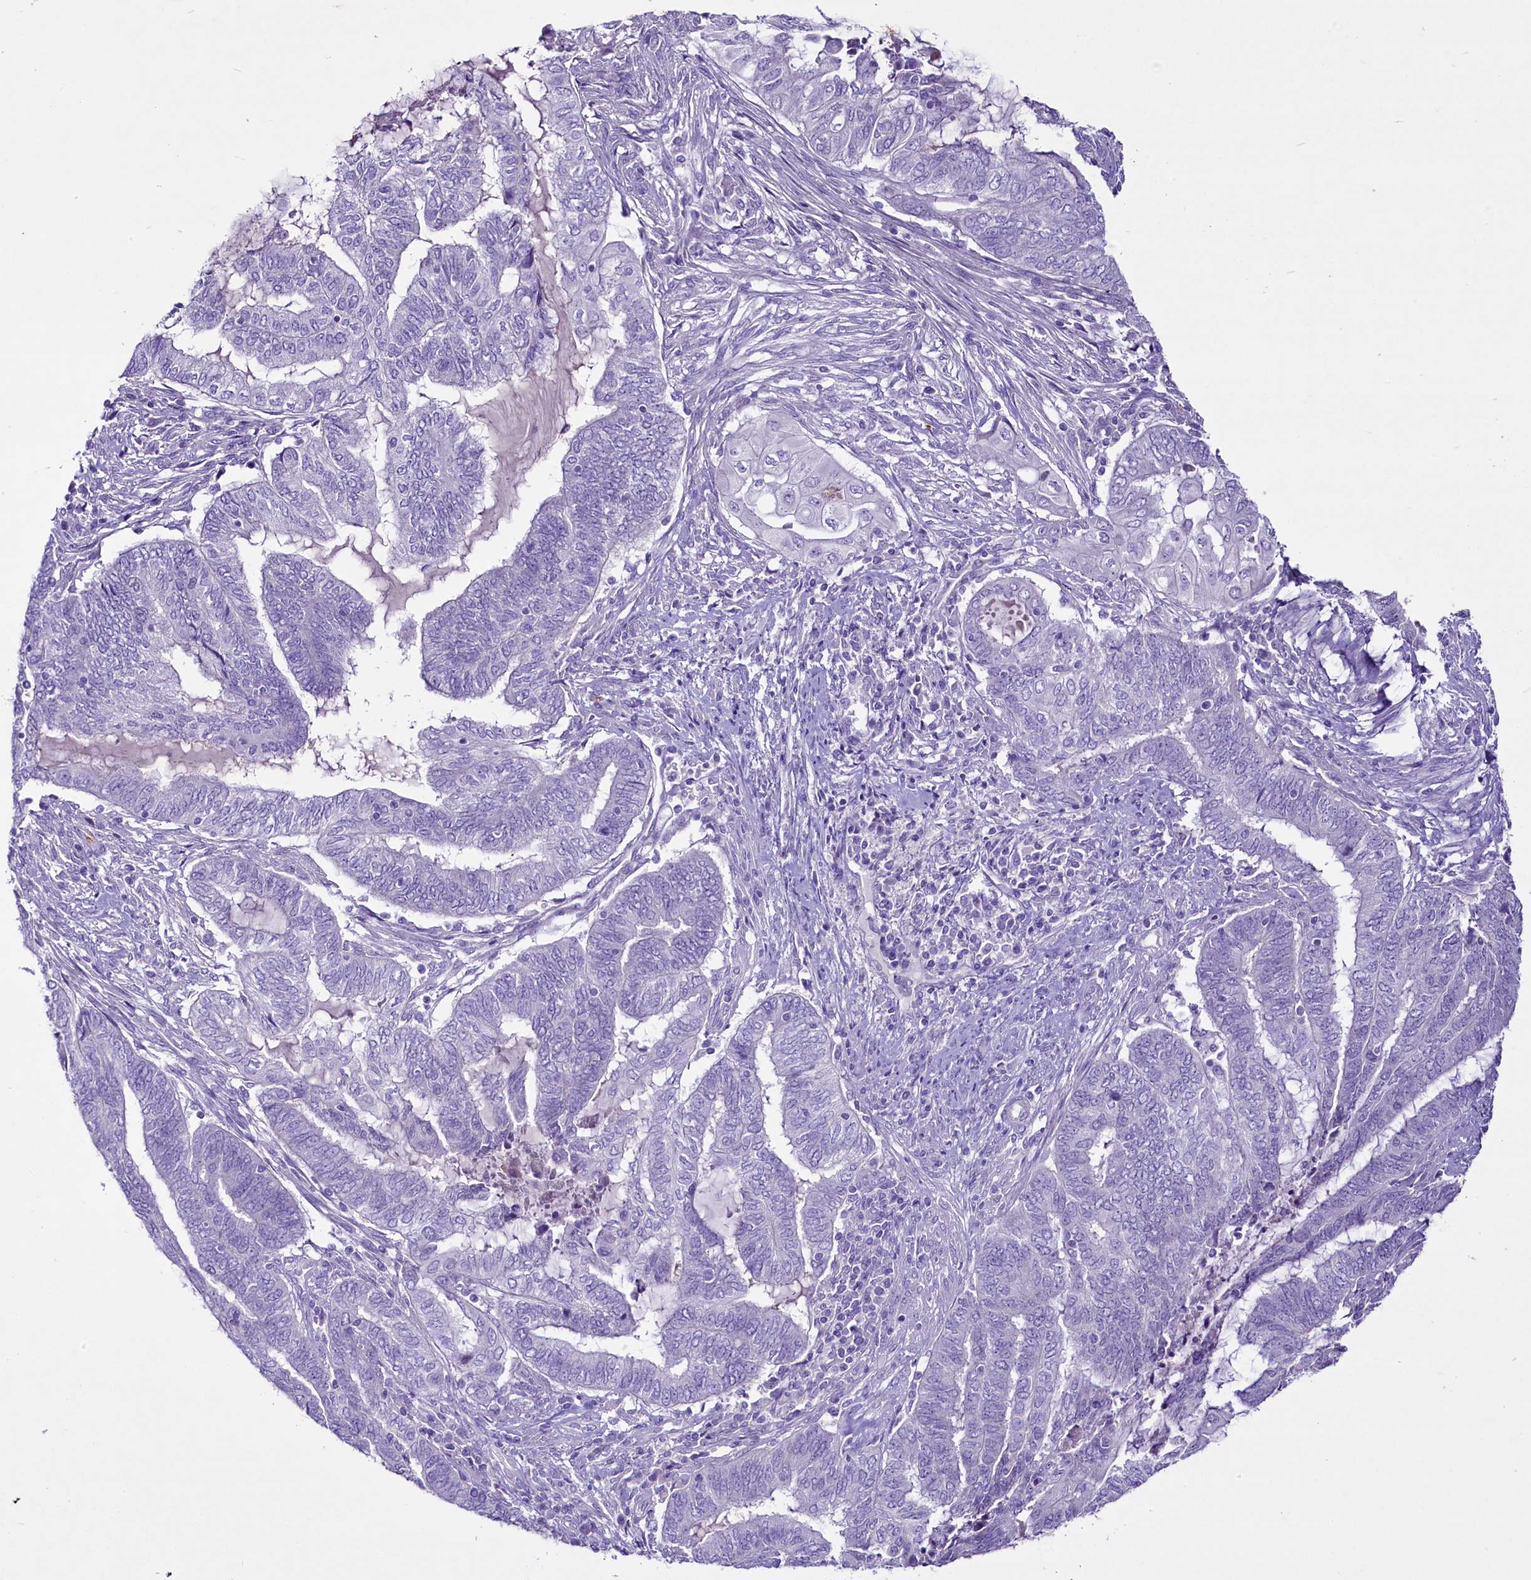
{"staining": {"intensity": "negative", "quantity": "none", "location": "none"}, "tissue": "endometrial cancer", "cell_type": "Tumor cells", "image_type": "cancer", "snomed": [{"axis": "morphology", "description": "Adenocarcinoma, NOS"}, {"axis": "topography", "description": "Uterus"}, {"axis": "topography", "description": "Endometrium"}], "caption": "An IHC micrograph of adenocarcinoma (endometrial) is shown. There is no staining in tumor cells of adenocarcinoma (endometrial). The staining is performed using DAB brown chromogen with nuclei counter-stained in using hematoxylin.", "gene": "FAM209B", "patient": {"sex": "female", "age": 70}}